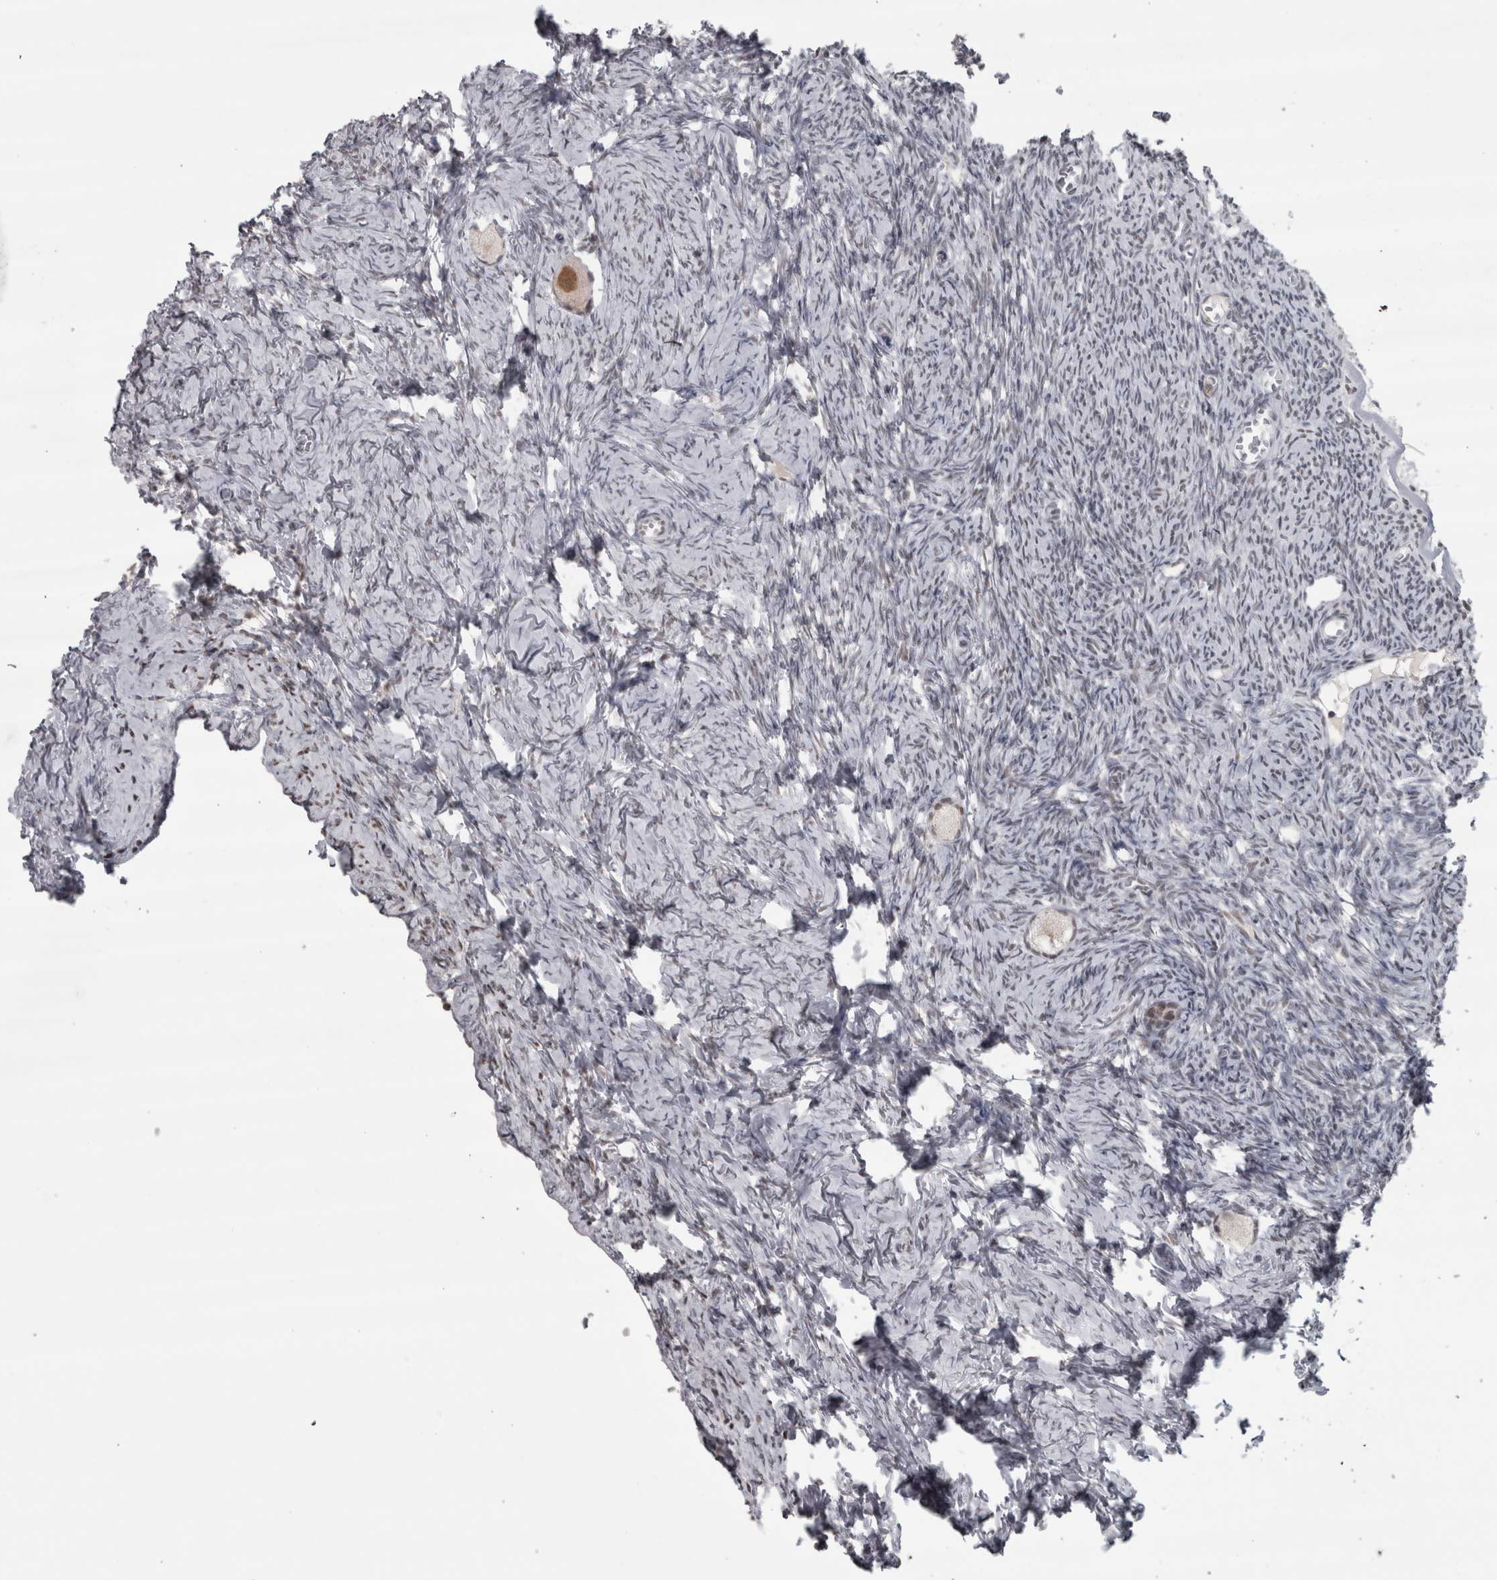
{"staining": {"intensity": "moderate", "quantity": "<25%", "location": "cytoplasmic/membranous,nuclear"}, "tissue": "ovary", "cell_type": "Follicle cells", "image_type": "normal", "snomed": [{"axis": "morphology", "description": "Normal tissue, NOS"}, {"axis": "topography", "description": "Ovary"}], "caption": "Approximately <25% of follicle cells in normal ovary reveal moderate cytoplasmic/membranous,nuclear protein expression as visualized by brown immunohistochemical staining.", "gene": "MICU3", "patient": {"sex": "female", "age": 27}}